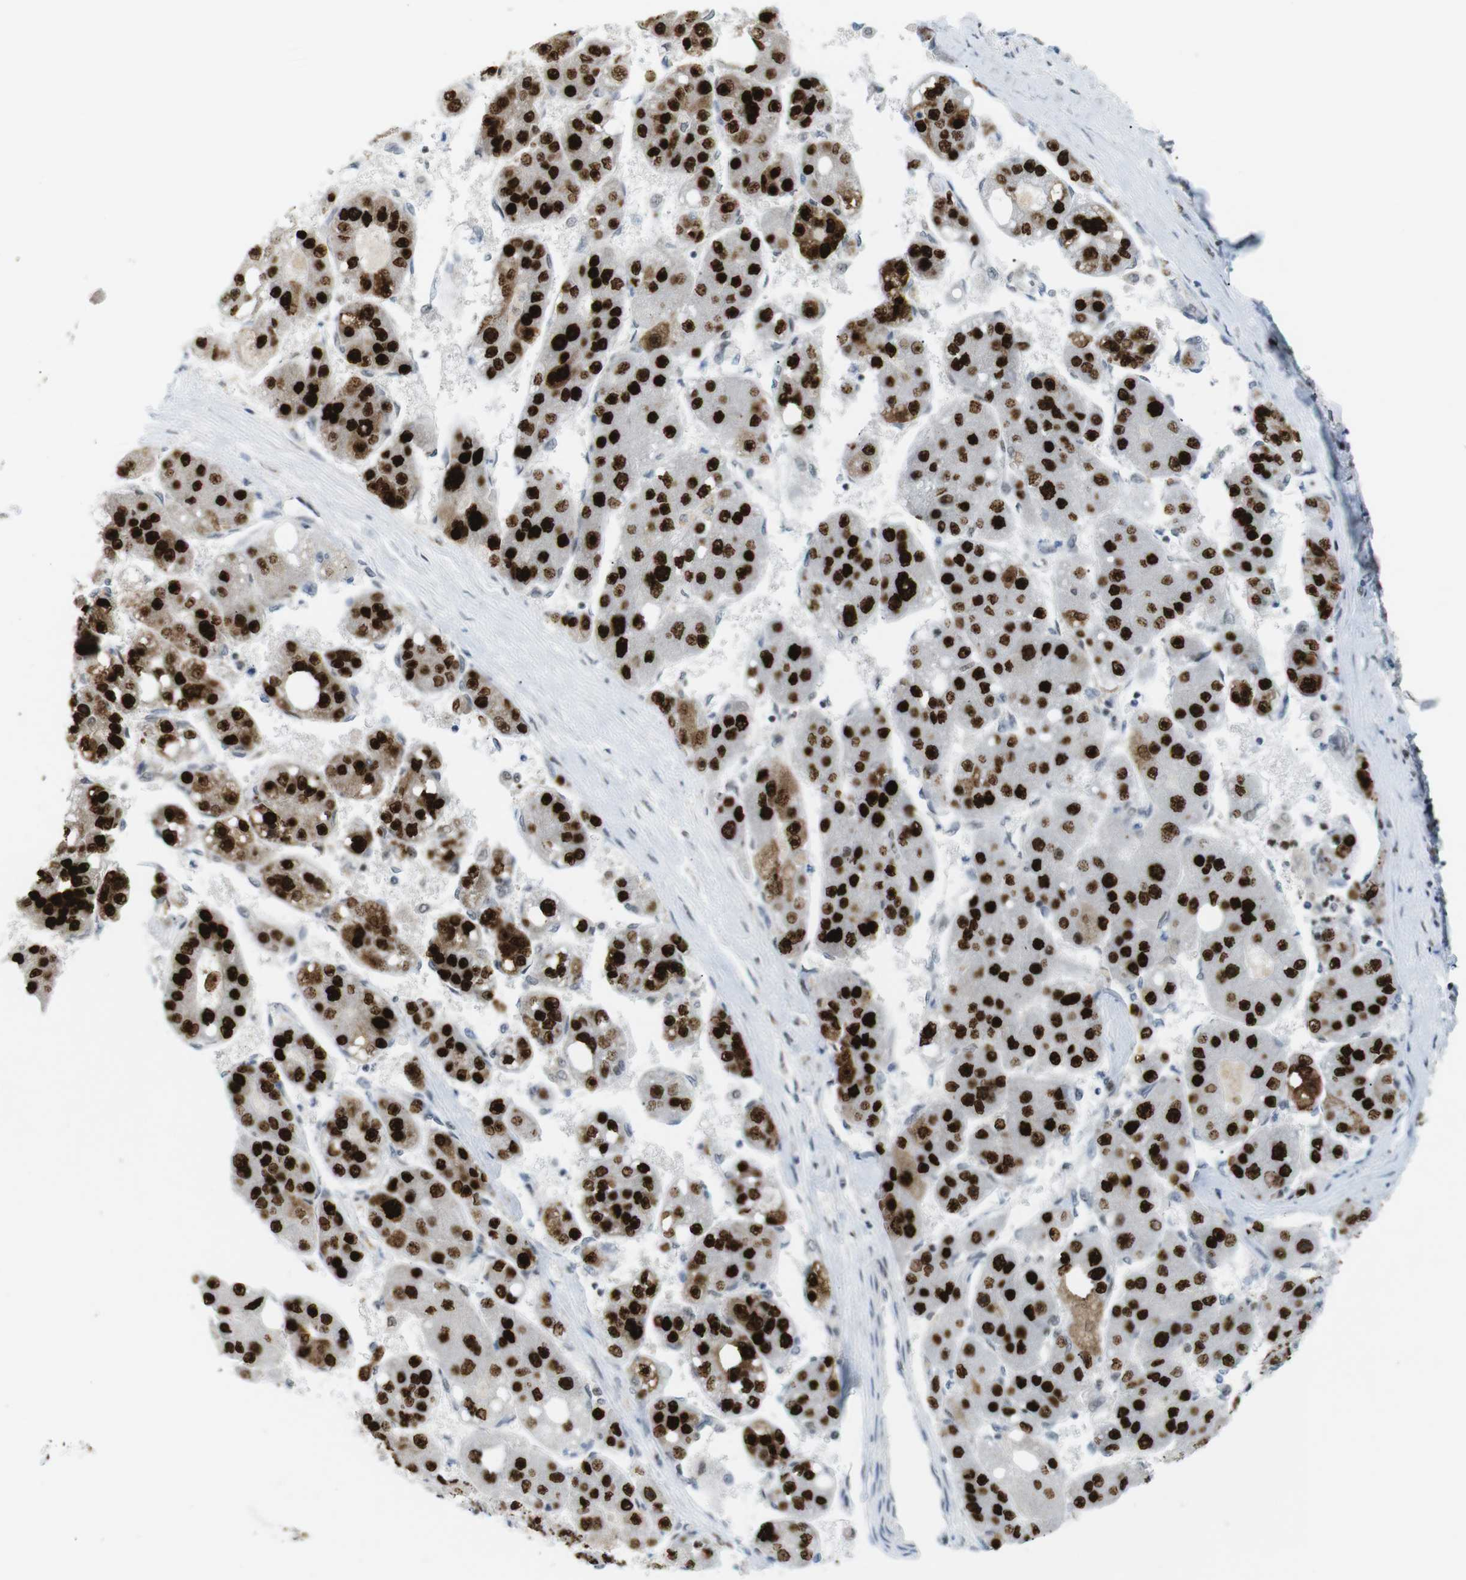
{"staining": {"intensity": "strong", "quantity": ">75%", "location": "nuclear"}, "tissue": "liver cancer", "cell_type": "Tumor cells", "image_type": "cancer", "snomed": [{"axis": "morphology", "description": "Carcinoma, Hepatocellular, NOS"}, {"axis": "topography", "description": "Liver"}], "caption": "Liver cancer stained for a protein demonstrates strong nuclear positivity in tumor cells.", "gene": "RIOX2", "patient": {"sex": "female", "age": 61}}